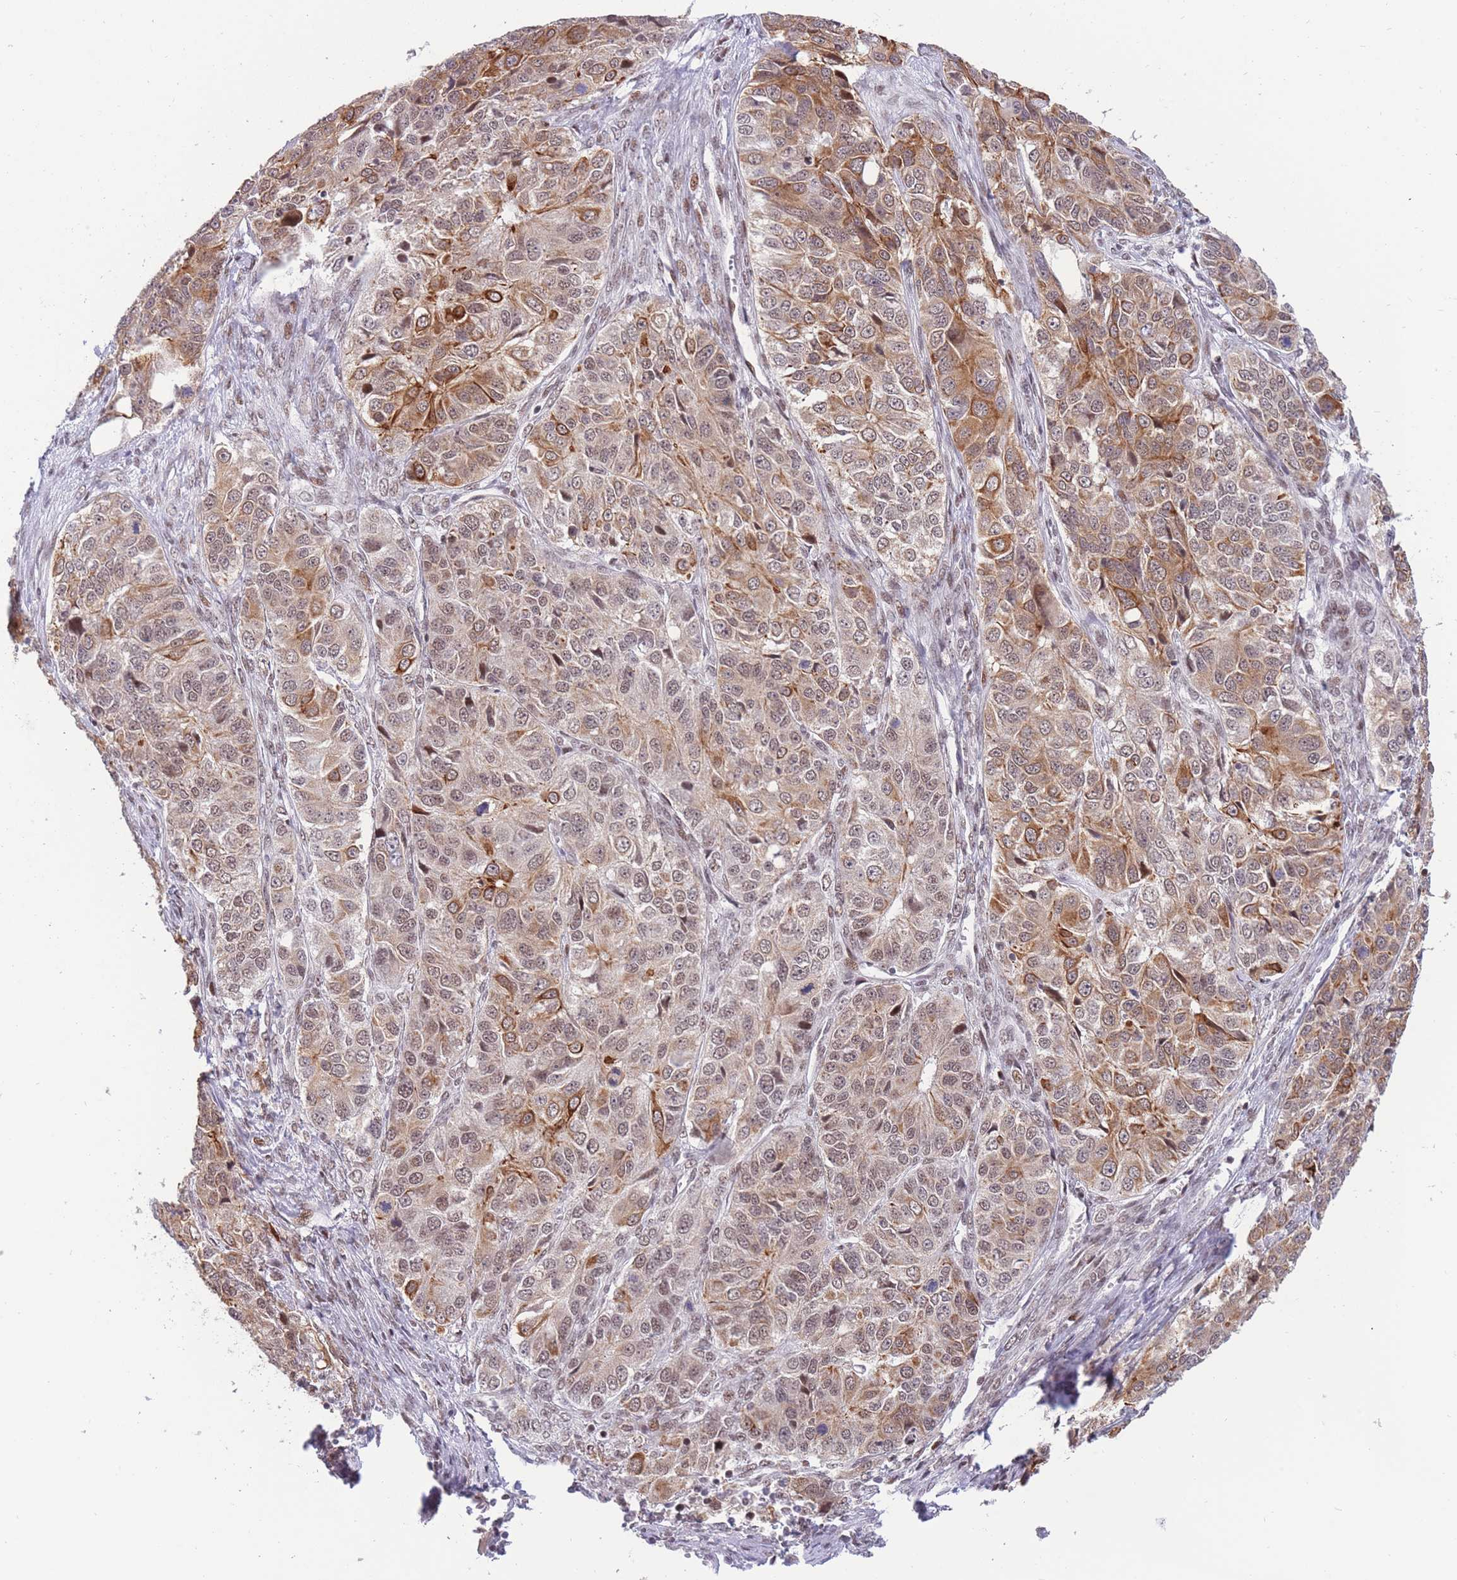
{"staining": {"intensity": "moderate", "quantity": ">75%", "location": "cytoplasmic/membranous,nuclear"}, "tissue": "ovarian cancer", "cell_type": "Tumor cells", "image_type": "cancer", "snomed": [{"axis": "morphology", "description": "Carcinoma, endometroid"}, {"axis": "topography", "description": "Ovary"}], "caption": "Moderate cytoplasmic/membranous and nuclear expression for a protein is identified in approximately >75% of tumor cells of ovarian cancer (endometroid carcinoma) using immunohistochemistry (IHC).", "gene": "TARBP2", "patient": {"sex": "female", "age": 51}}